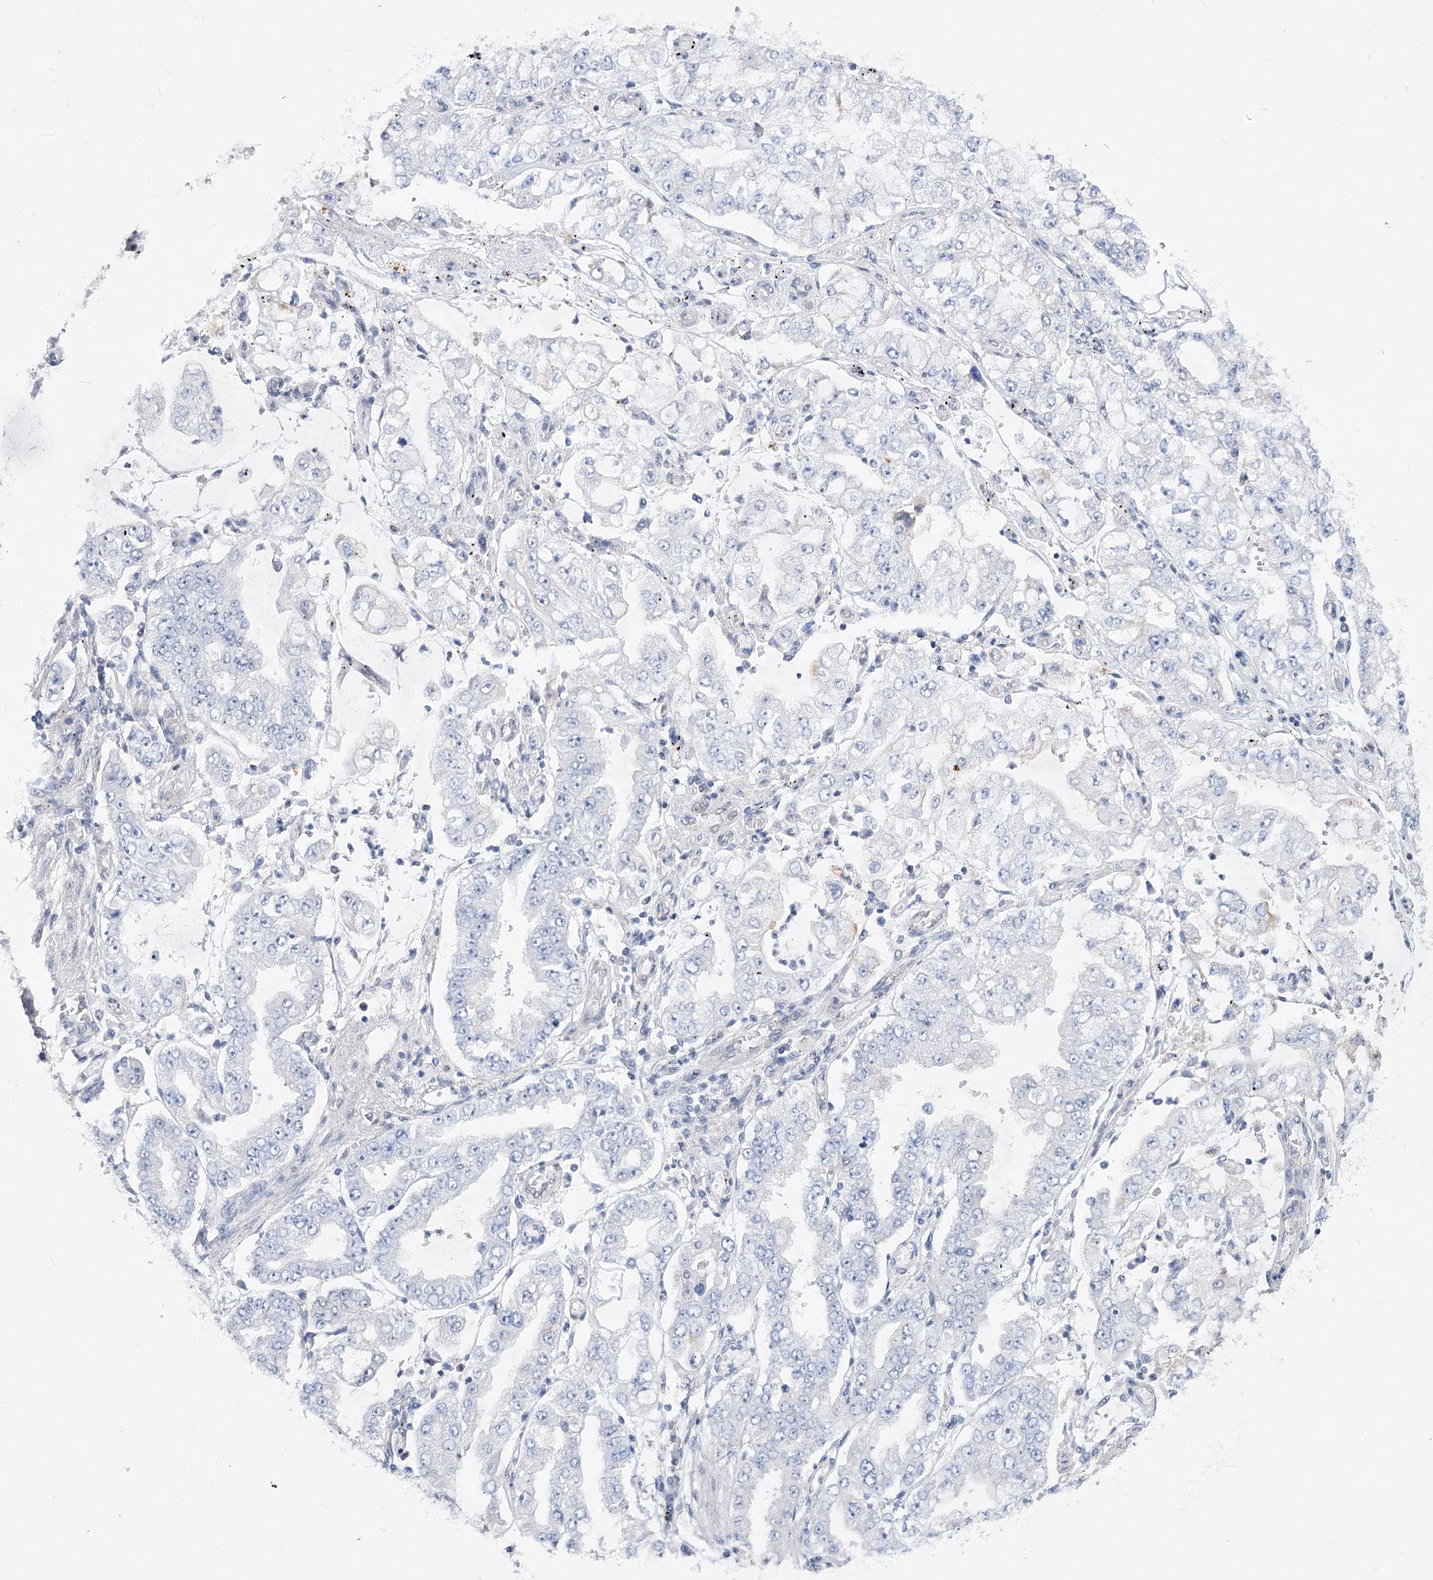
{"staining": {"intensity": "negative", "quantity": "none", "location": "none"}, "tissue": "stomach cancer", "cell_type": "Tumor cells", "image_type": "cancer", "snomed": [{"axis": "morphology", "description": "Adenocarcinoma, NOS"}, {"axis": "topography", "description": "Stomach"}], "caption": "Micrograph shows no significant protein expression in tumor cells of stomach cancer (adenocarcinoma).", "gene": "ATP10B", "patient": {"sex": "male", "age": 76}}